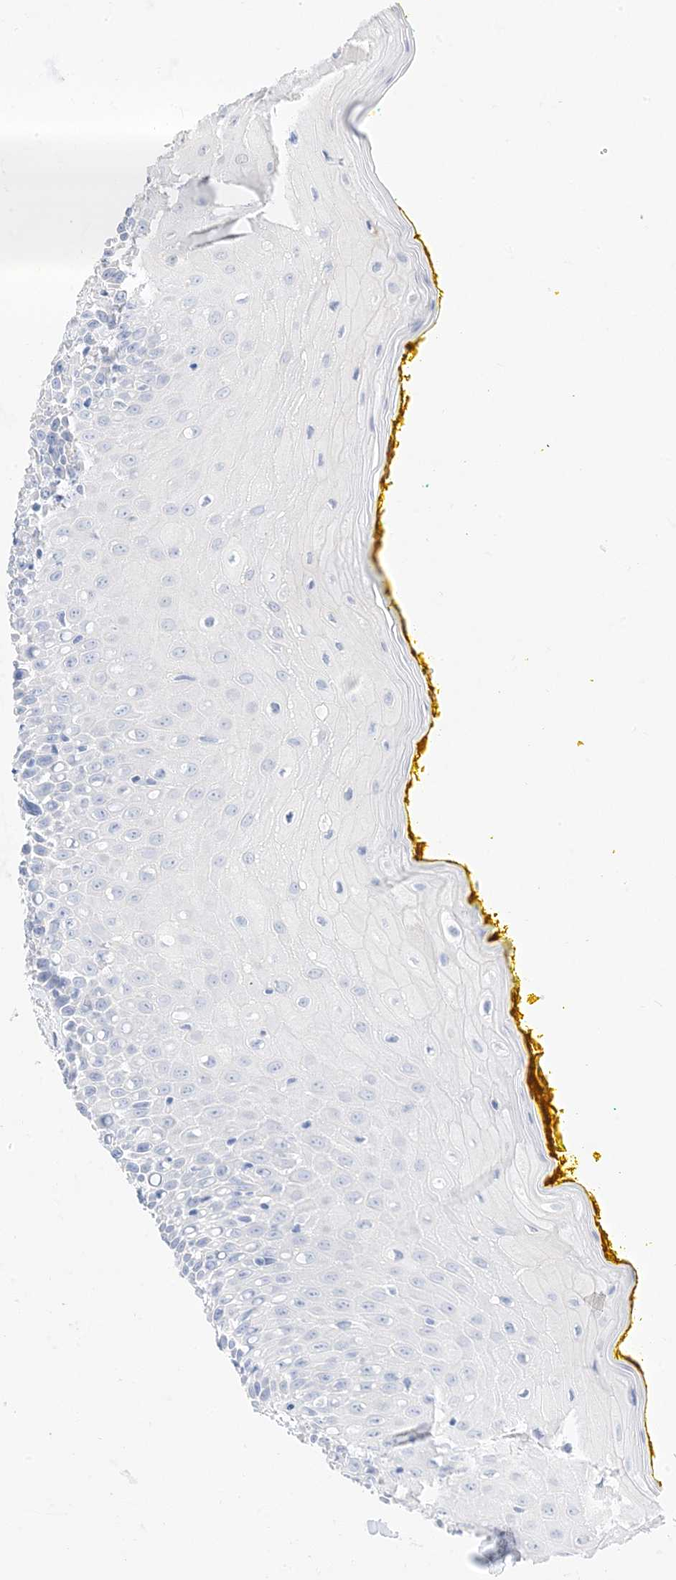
{"staining": {"intensity": "negative", "quantity": "none", "location": "none"}, "tissue": "oral mucosa", "cell_type": "Squamous epithelial cells", "image_type": "normal", "snomed": [{"axis": "morphology", "description": "Normal tissue, NOS"}, {"axis": "morphology", "description": "Squamous cell carcinoma, NOS"}, {"axis": "topography", "description": "Oral tissue"}, {"axis": "topography", "description": "Head-Neck"}], "caption": "Squamous epithelial cells show no significant protein staining in benign oral mucosa.", "gene": "MUC17", "patient": {"sex": "female", "age": 70}}